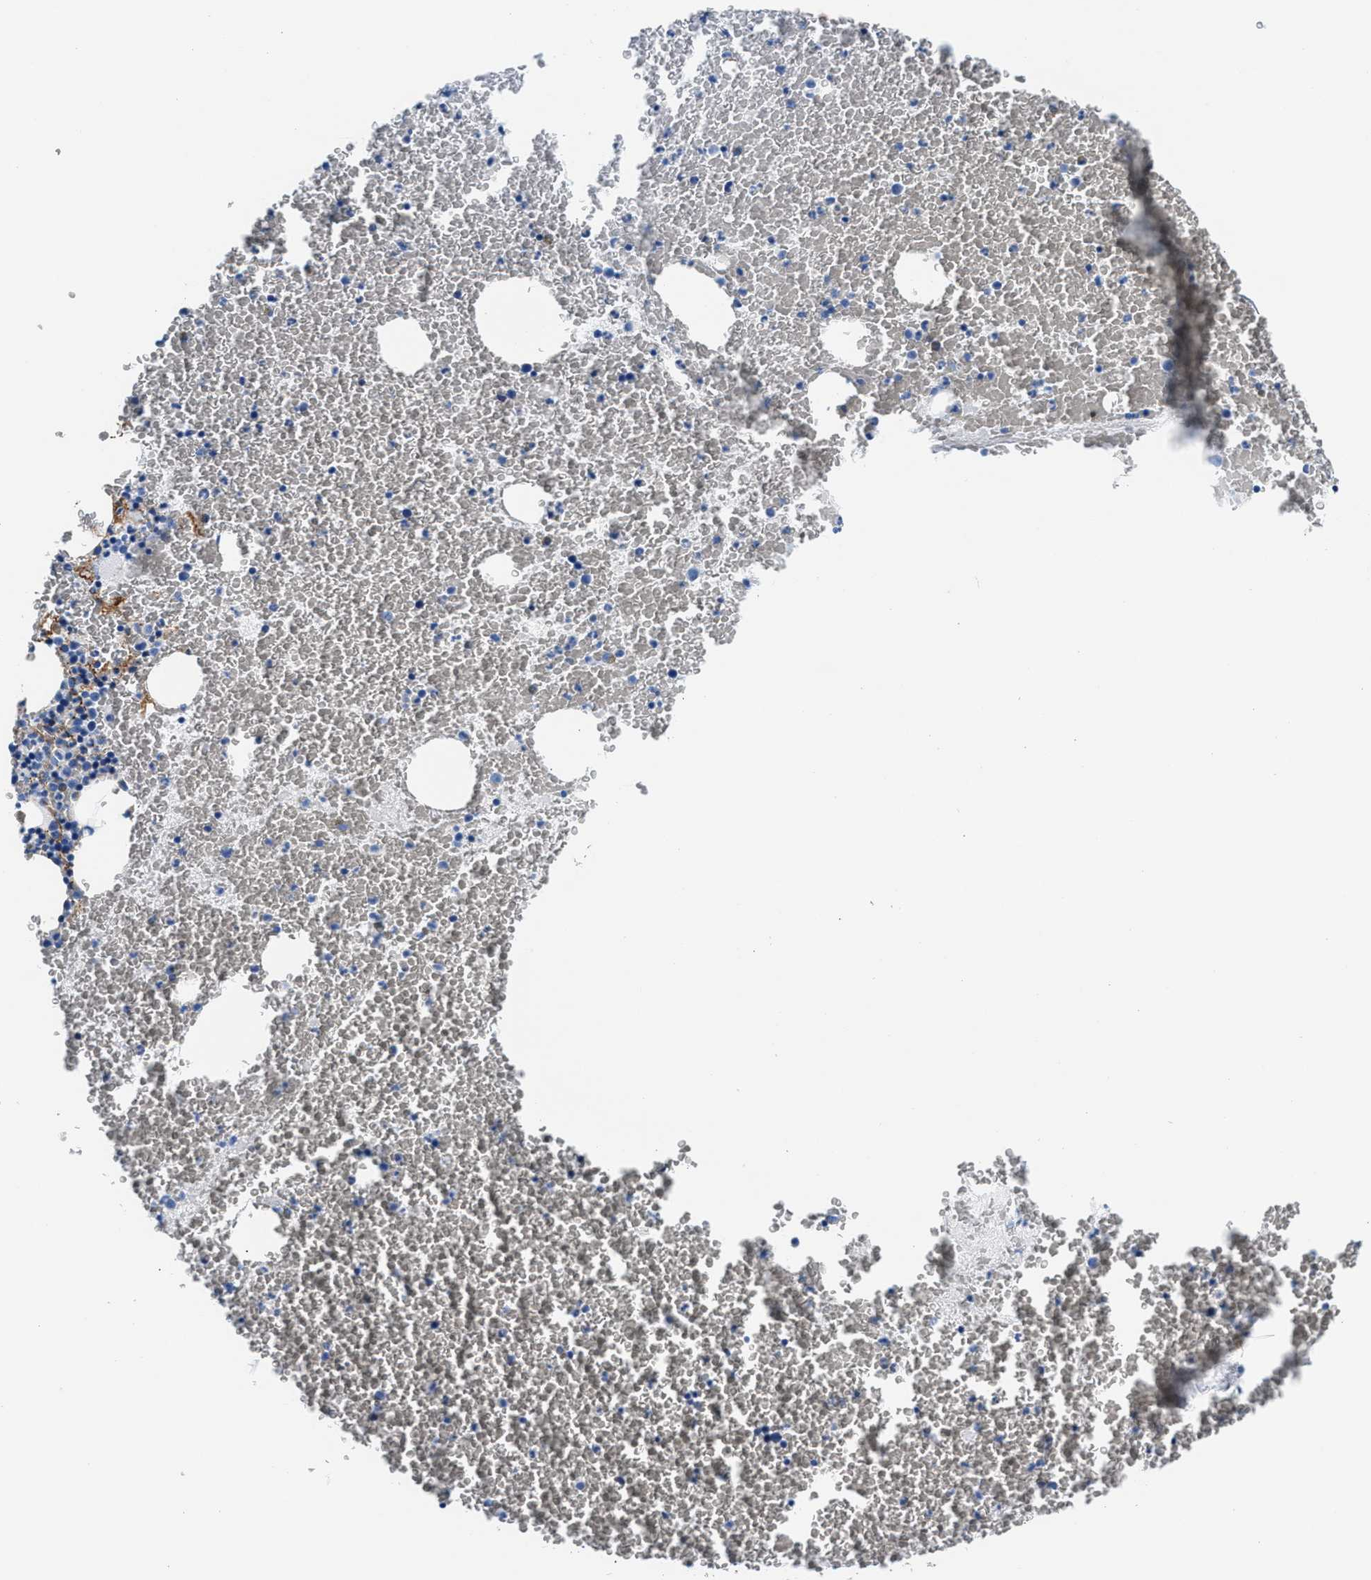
{"staining": {"intensity": "negative", "quantity": "none", "location": "none"}, "tissue": "bone marrow", "cell_type": "Hematopoietic cells", "image_type": "normal", "snomed": [{"axis": "morphology", "description": "Normal tissue, NOS"}, {"axis": "morphology", "description": "Inflammation, NOS"}, {"axis": "topography", "description": "Bone marrow"}], "caption": "Hematopoietic cells show no significant protein staining in normal bone marrow.", "gene": "TNR", "patient": {"sex": "male", "age": 47}}